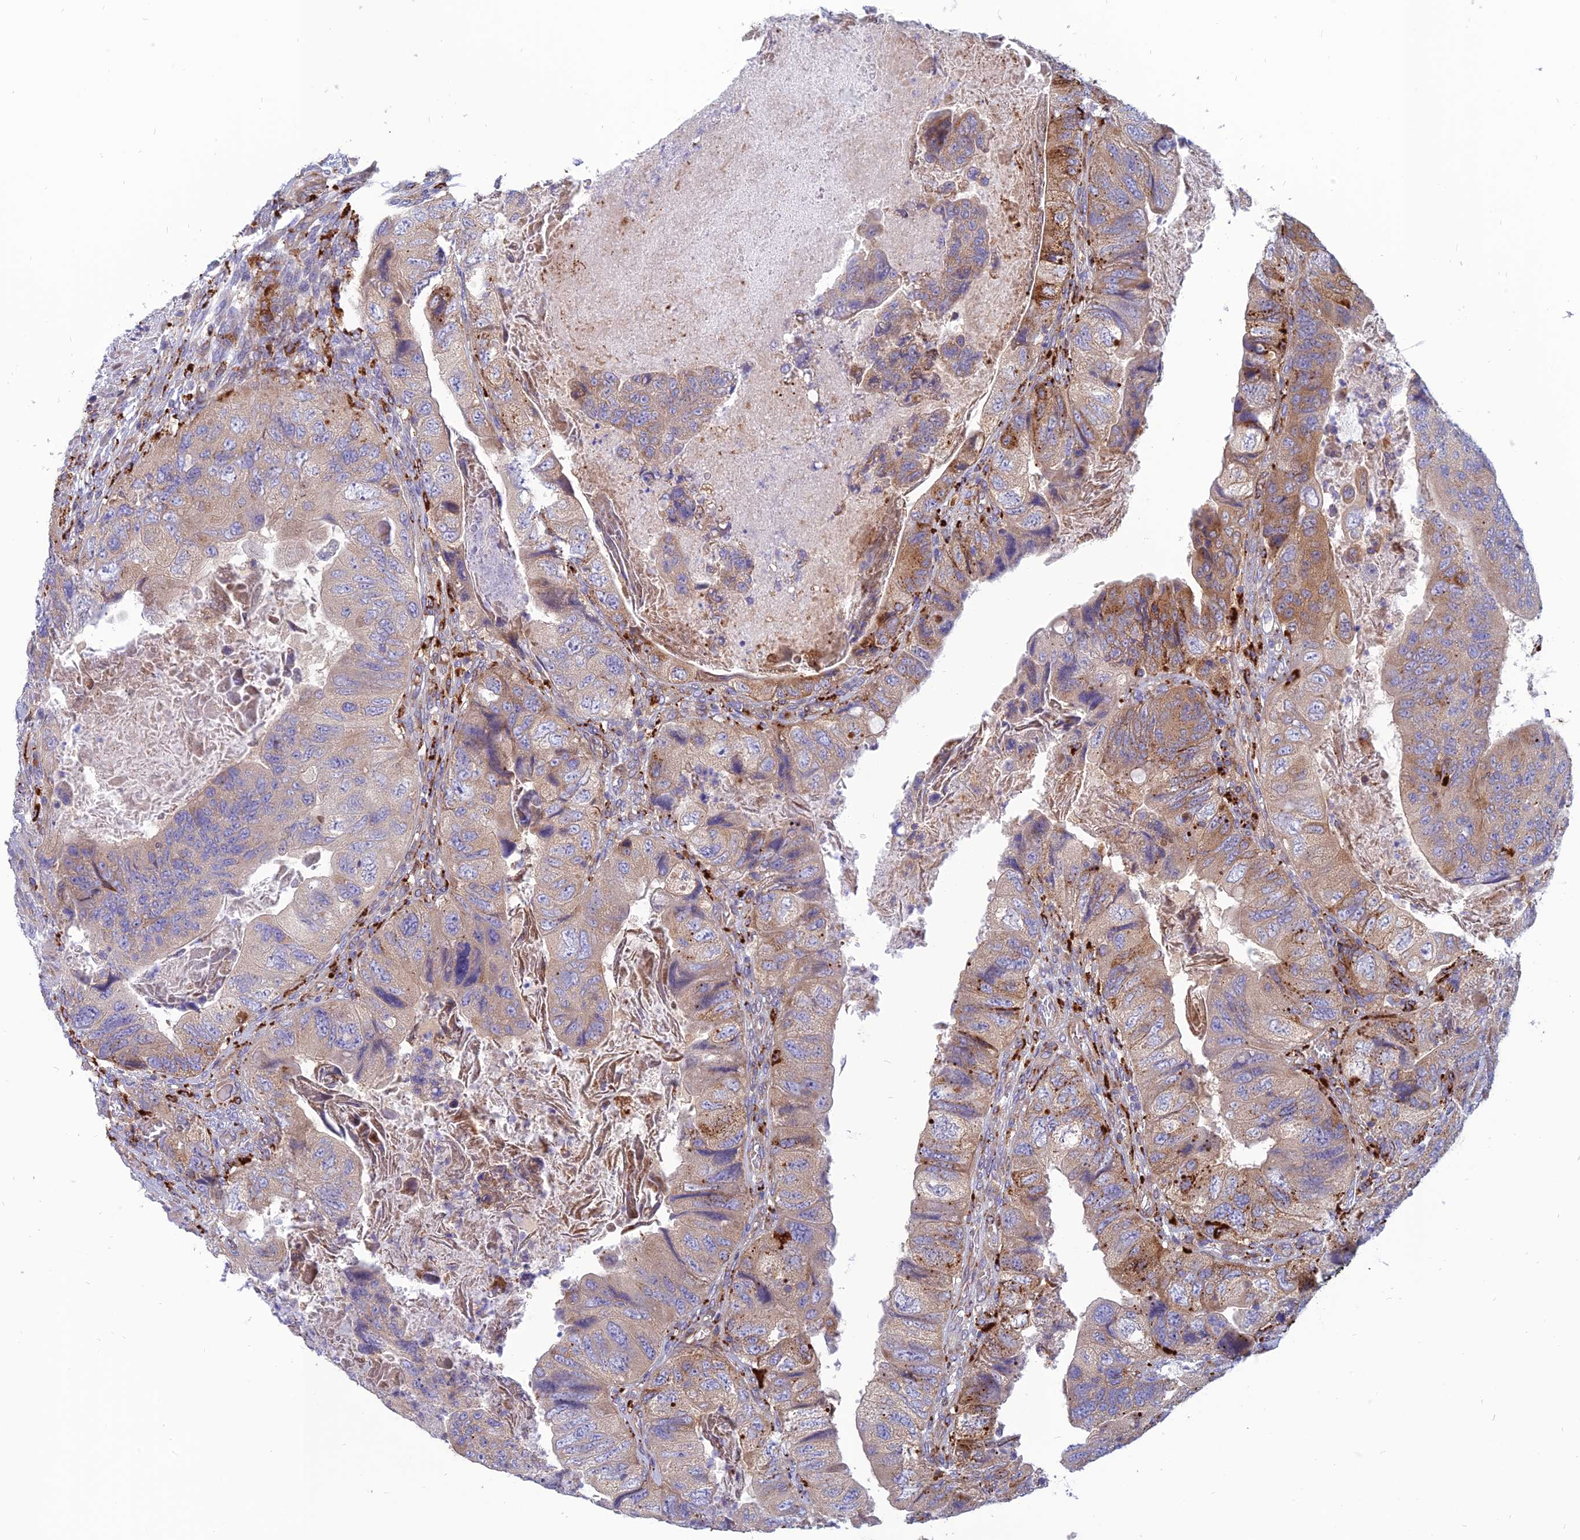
{"staining": {"intensity": "moderate", "quantity": "<25%", "location": "cytoplasmic/membranous"}, "tissue": "colorectal cancer", "cell_type": "Tumor cells", "image_type": "cancer", "snomed": [{"axis": "morphology", "description": "Adenocarcinoma, NOS"}, {"axis": "topography", "description": "Rectum"}], "caption": "Immunohistochemistry (IHC) staining of colorectal cancer, which demonstrates low levels of moderate cytoplasmic/membranous staining in approximately <25% of tumor cells indicating moderate cytoplasmic/membranous protein expression. The staining was performed using DAB (brown) for protein detection and nuclei were counterstained in hematoxylin (blue).", "gene": "PHKA2", "patient": {"sex": "male", "age": 63}}